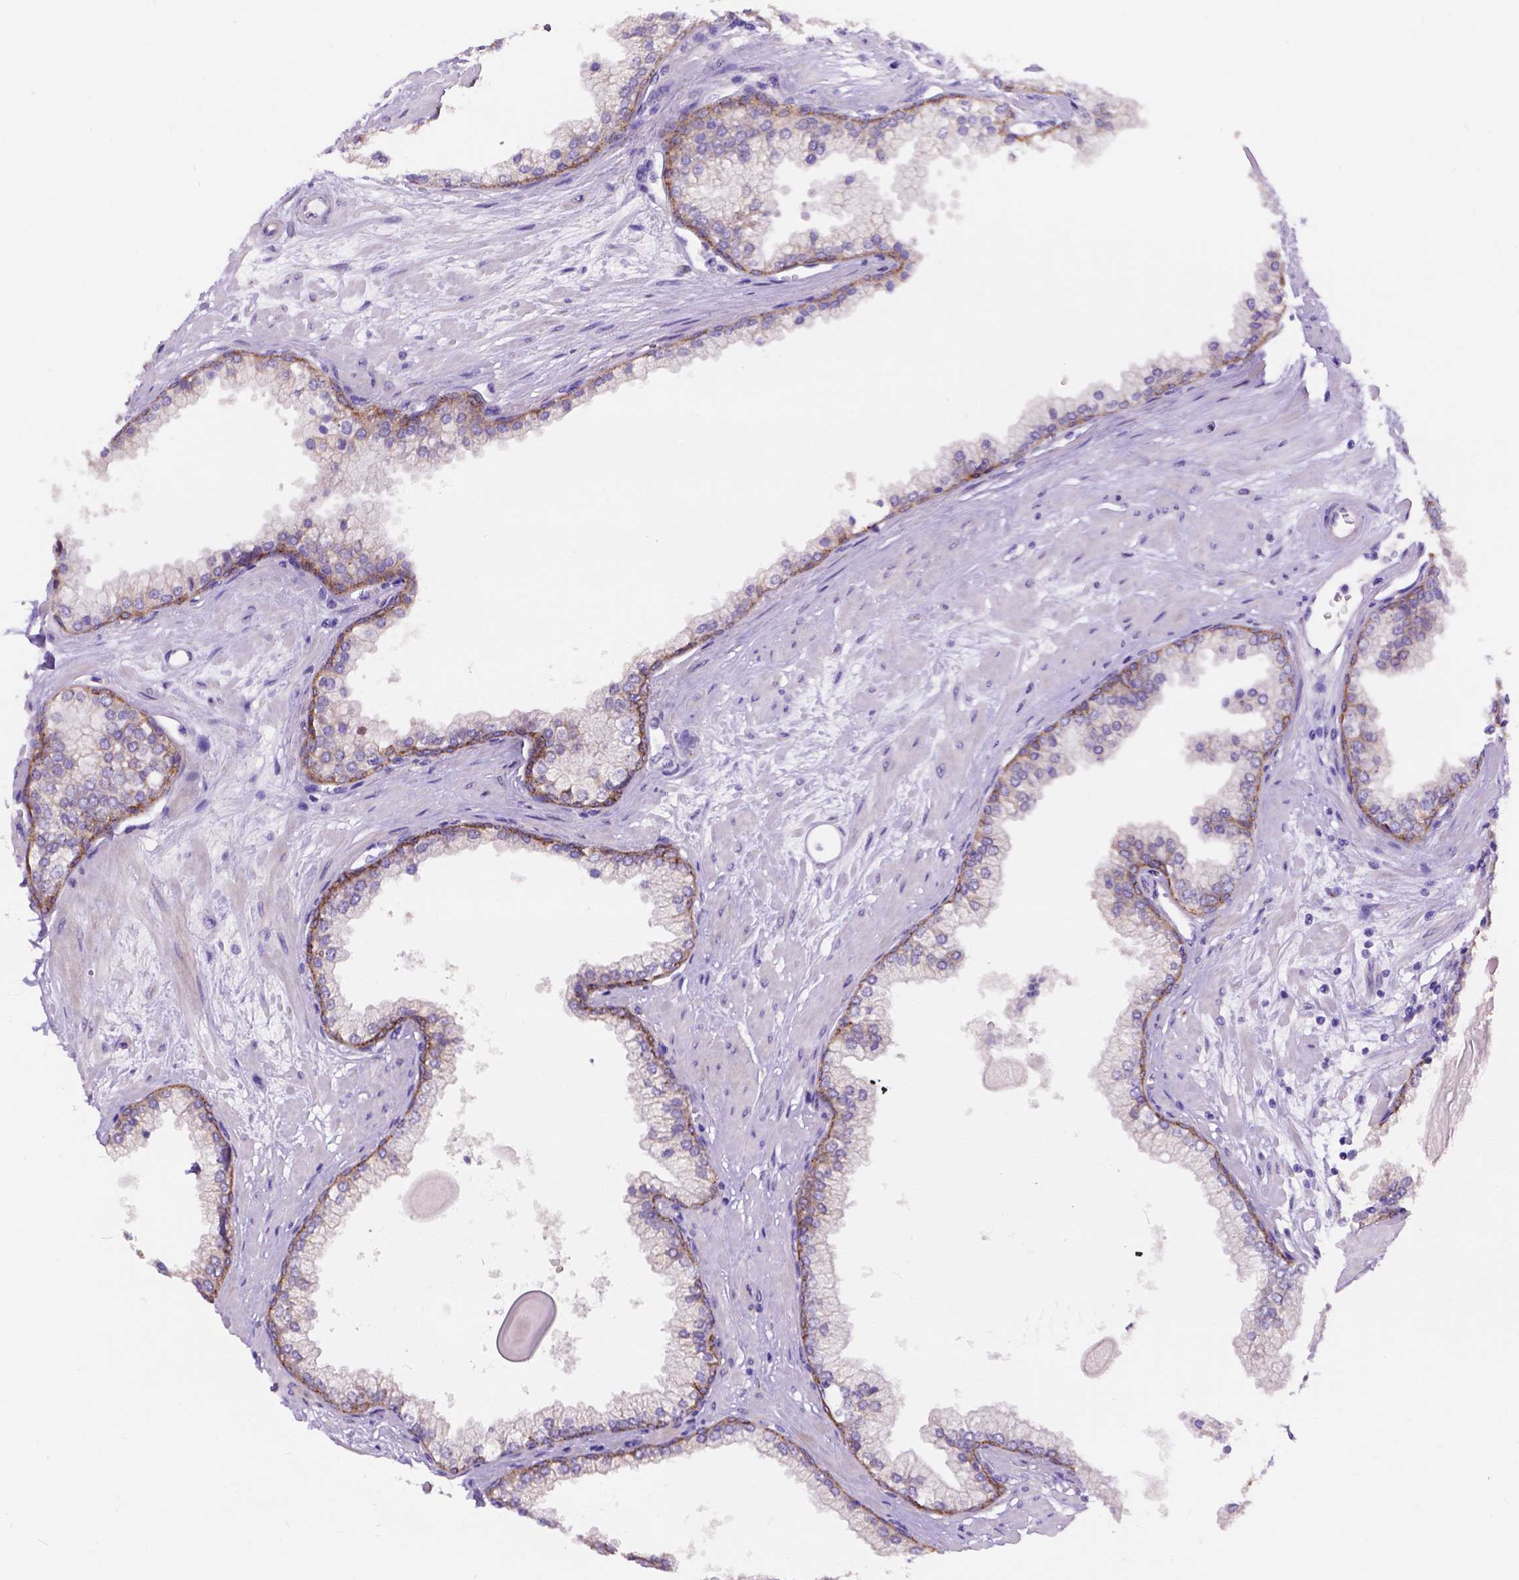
{"staining": {"intensity": "moderate", "quantity": "<25%", "location": "cytoplasmic/membranous"}, "tissue": "prostate", "cell_type": "Glandular cells", "image_type": "normal", "snomed": [{"axis": "morphology", "description": "Normal tissue, NOS"}, {"axis": "topography", "description": "Prostate"}, {"axis": "topography", "description": "Peripheral nerve tissue"}], "caption": "Protein expression analysis of benign human prostate reveals moderate cytoplasmic/membranous staining in about <25% of glandular cells. (Stains: DAB in brown, nuclei in blue, Microscopy: brightfield microscopy at high magnification).", "gene": "EGFR", "patient": {"sex": "male", "age": 61}}